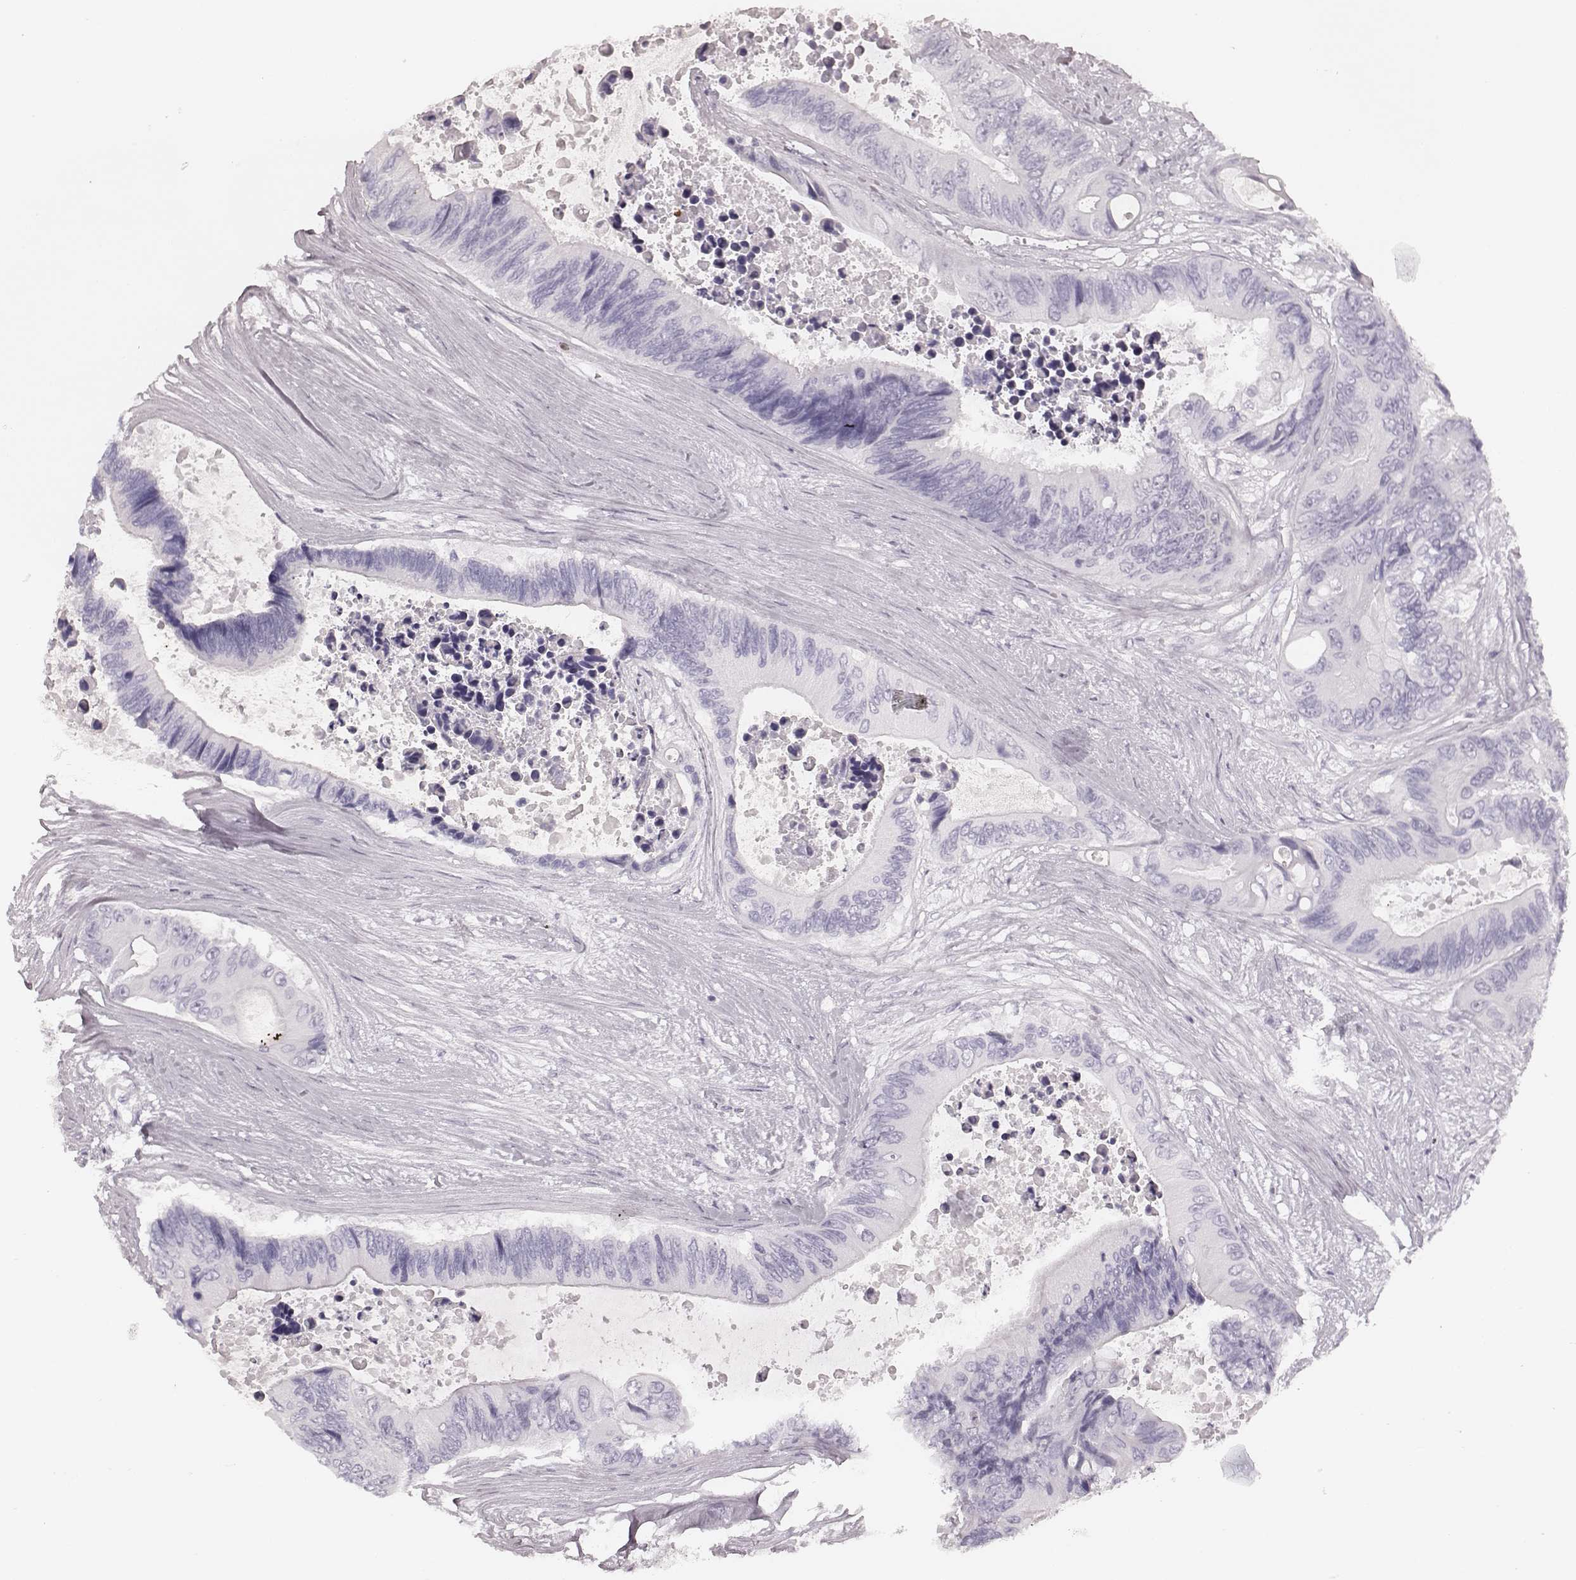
{"staining": {"intensity": "negative", "quantity": "none", "location": "none"}, "tissue": "colorectal cancer", "cell_type": "Tumor cells", "image_type": "cancer", "snomed": [{"axis": "morphology", "description": "Adenocarcinoma, NOS"}, {"axis": "topography", "description": "Rectum"}], "caption": "This is a histopathology image of immunohistochemistry staining of colorectal cancer (adenocarcinoma), which shows no expression in tumor cells.", "gene": "MSX1", "patient": {"sex": "male", "age": 63}}